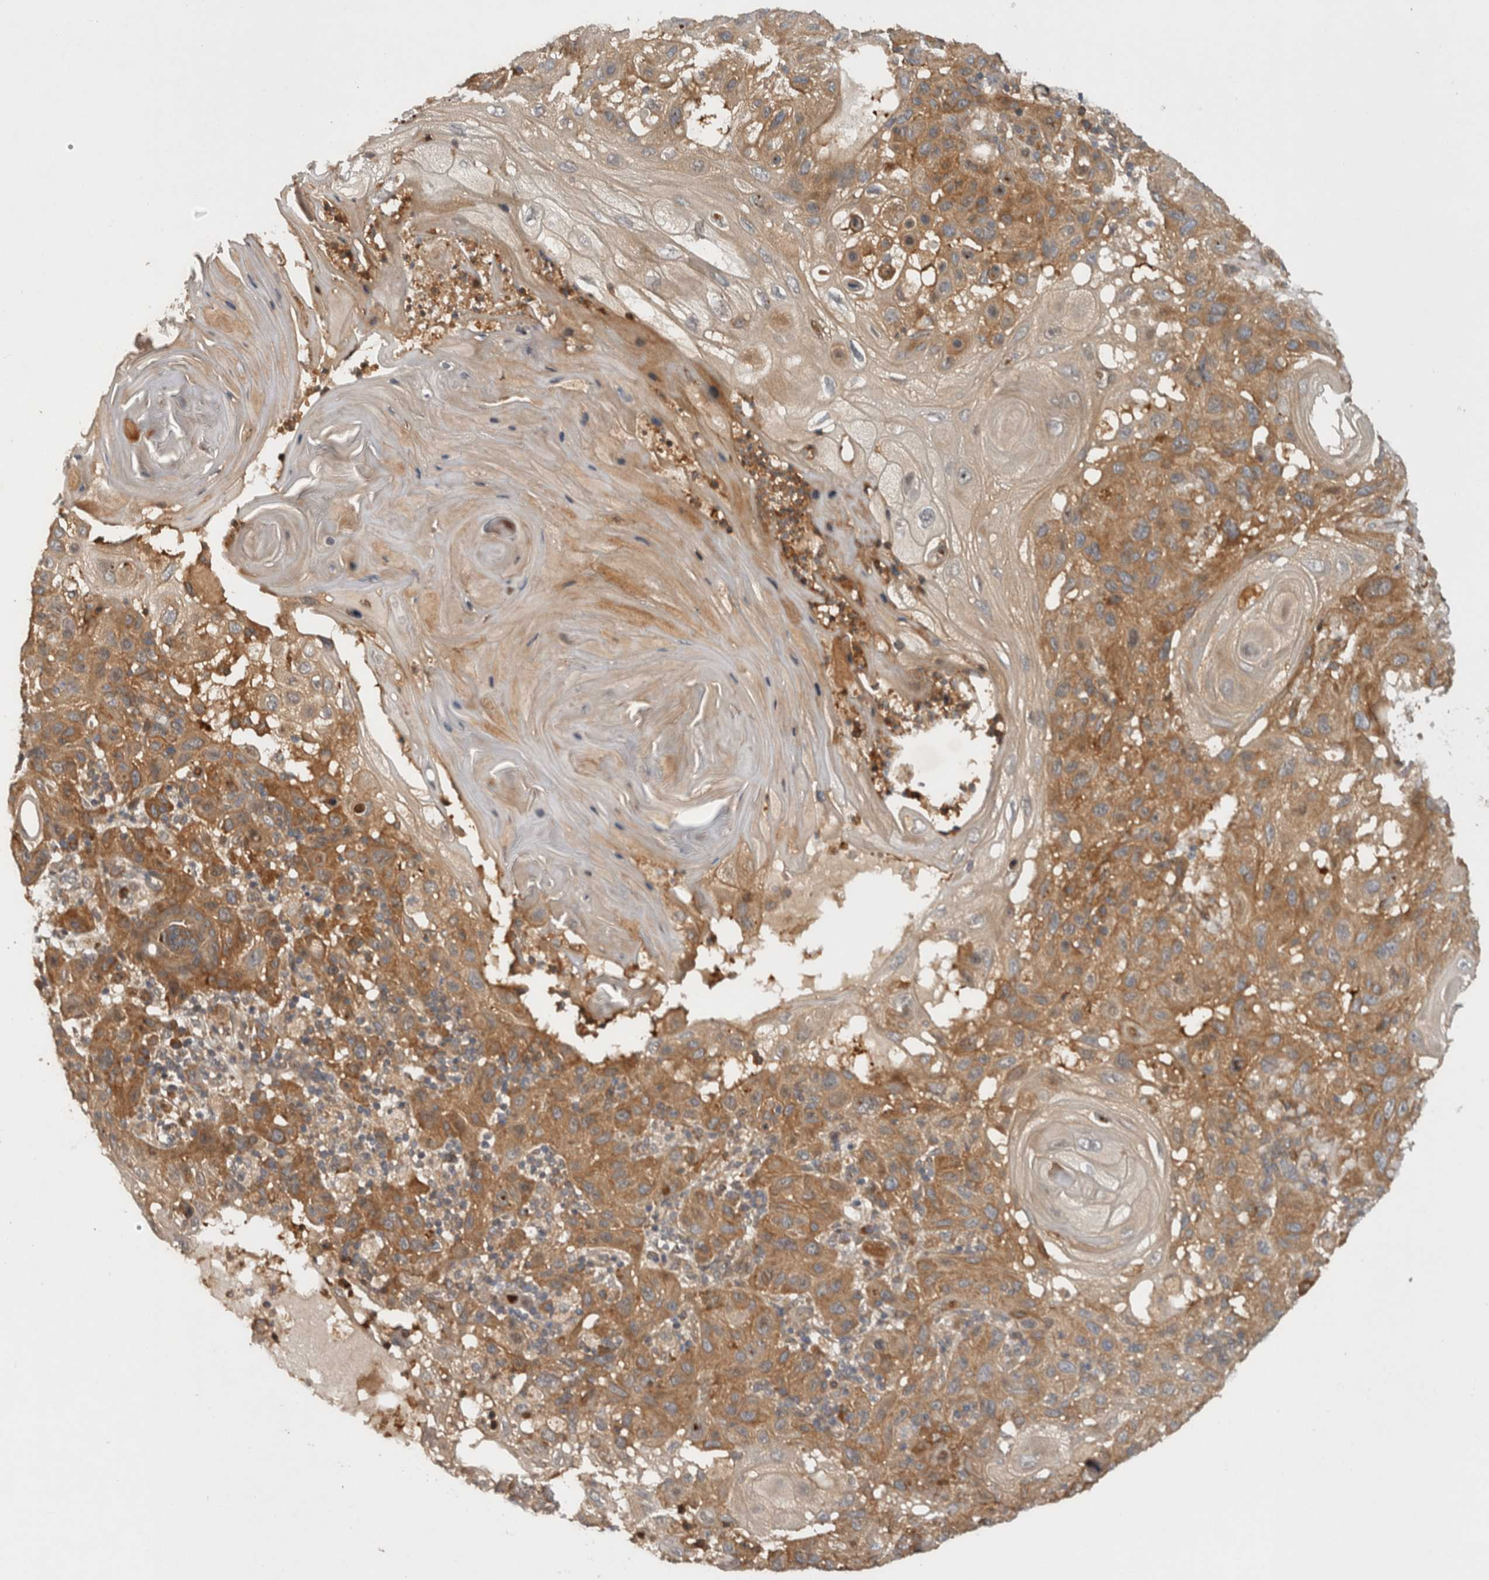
{"staining": {"intensity": "moderate", "quantity": ">75%", "location": "cytoplasmic/membranous"}, "tissue": "skin cancer", "cell_type": "Tumor cells", "image_type": "cancer", "snomed": [{"axis": "morphology", "description": "Normal tissue, NOS"}, {"axis": "morphology", "description": "Squamous cell carcinoma, NOS"}, {"axis": "topography", "description": "Skin"}], "caption": "Immunohistochemistry (IHC) of skin cancer (squamous cell carcinoma) shows medium levels of moderate cytoplasmic/membranous positivity in about >75% of tumor cells. Immunohistochemistry stains the protein of interest in brown and the nuclei are stained blue.", "gene": "VEPH1", "patient": {"sex": "female", "age": 96}}